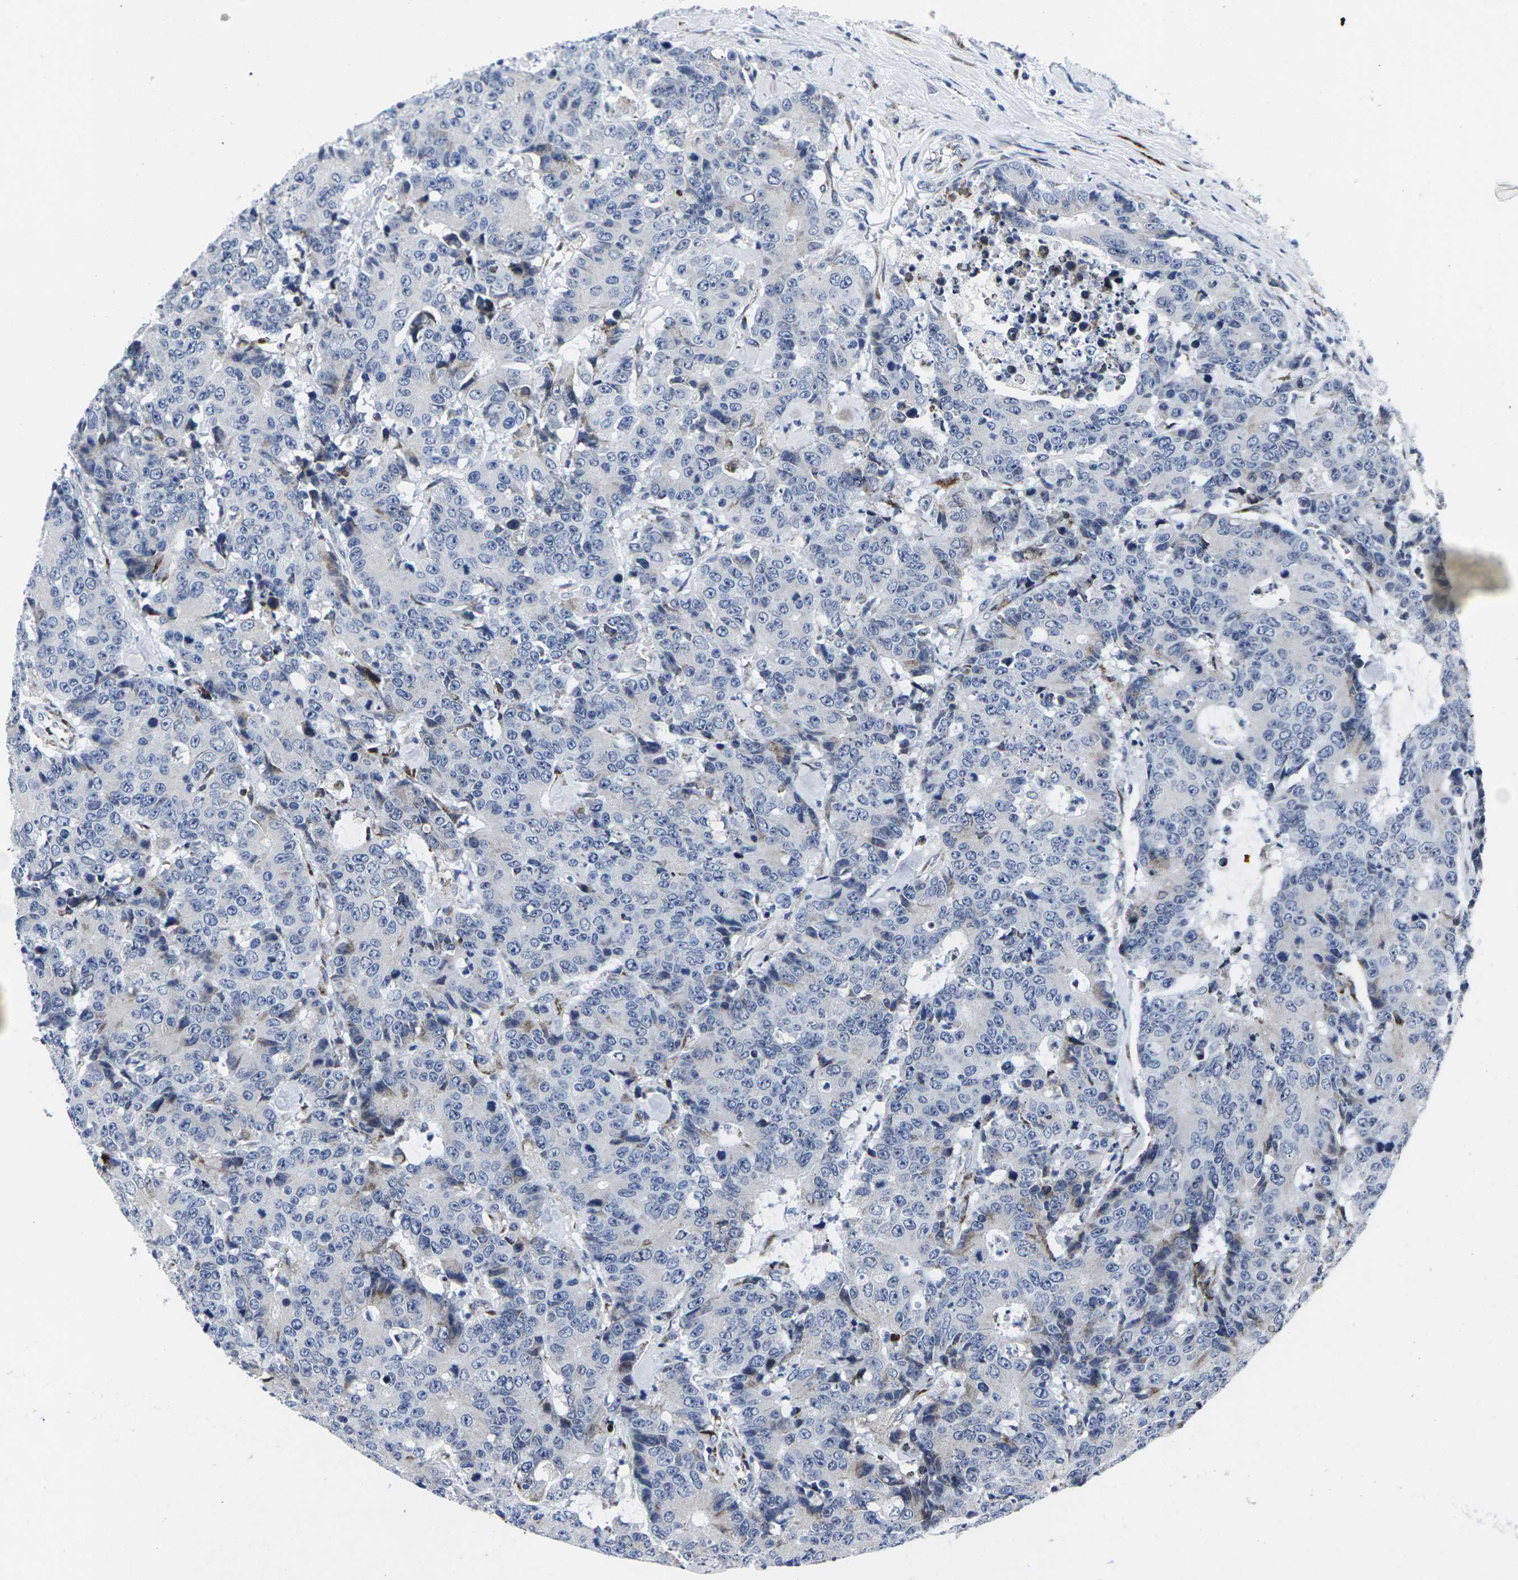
{"staining": {"intensity": "negative", "quantity": "none", "location": "none"}, "tissue": "colorectal cancer", "cell_type": "Tumor cells", "image_type": "cancer", "snomed": [{"axis": "morphology", "description": "Adenocarcinoma, NOS"}, {"axis": "topography", "description": "Colon"}], "caption": "Immunohistochemistry (IHC) of human colorectal cancer (adenocarcinoma) reveals no expression in tumor cells.", "gene": "RPN1", "patient": {"sex": "female", "age": 86}}